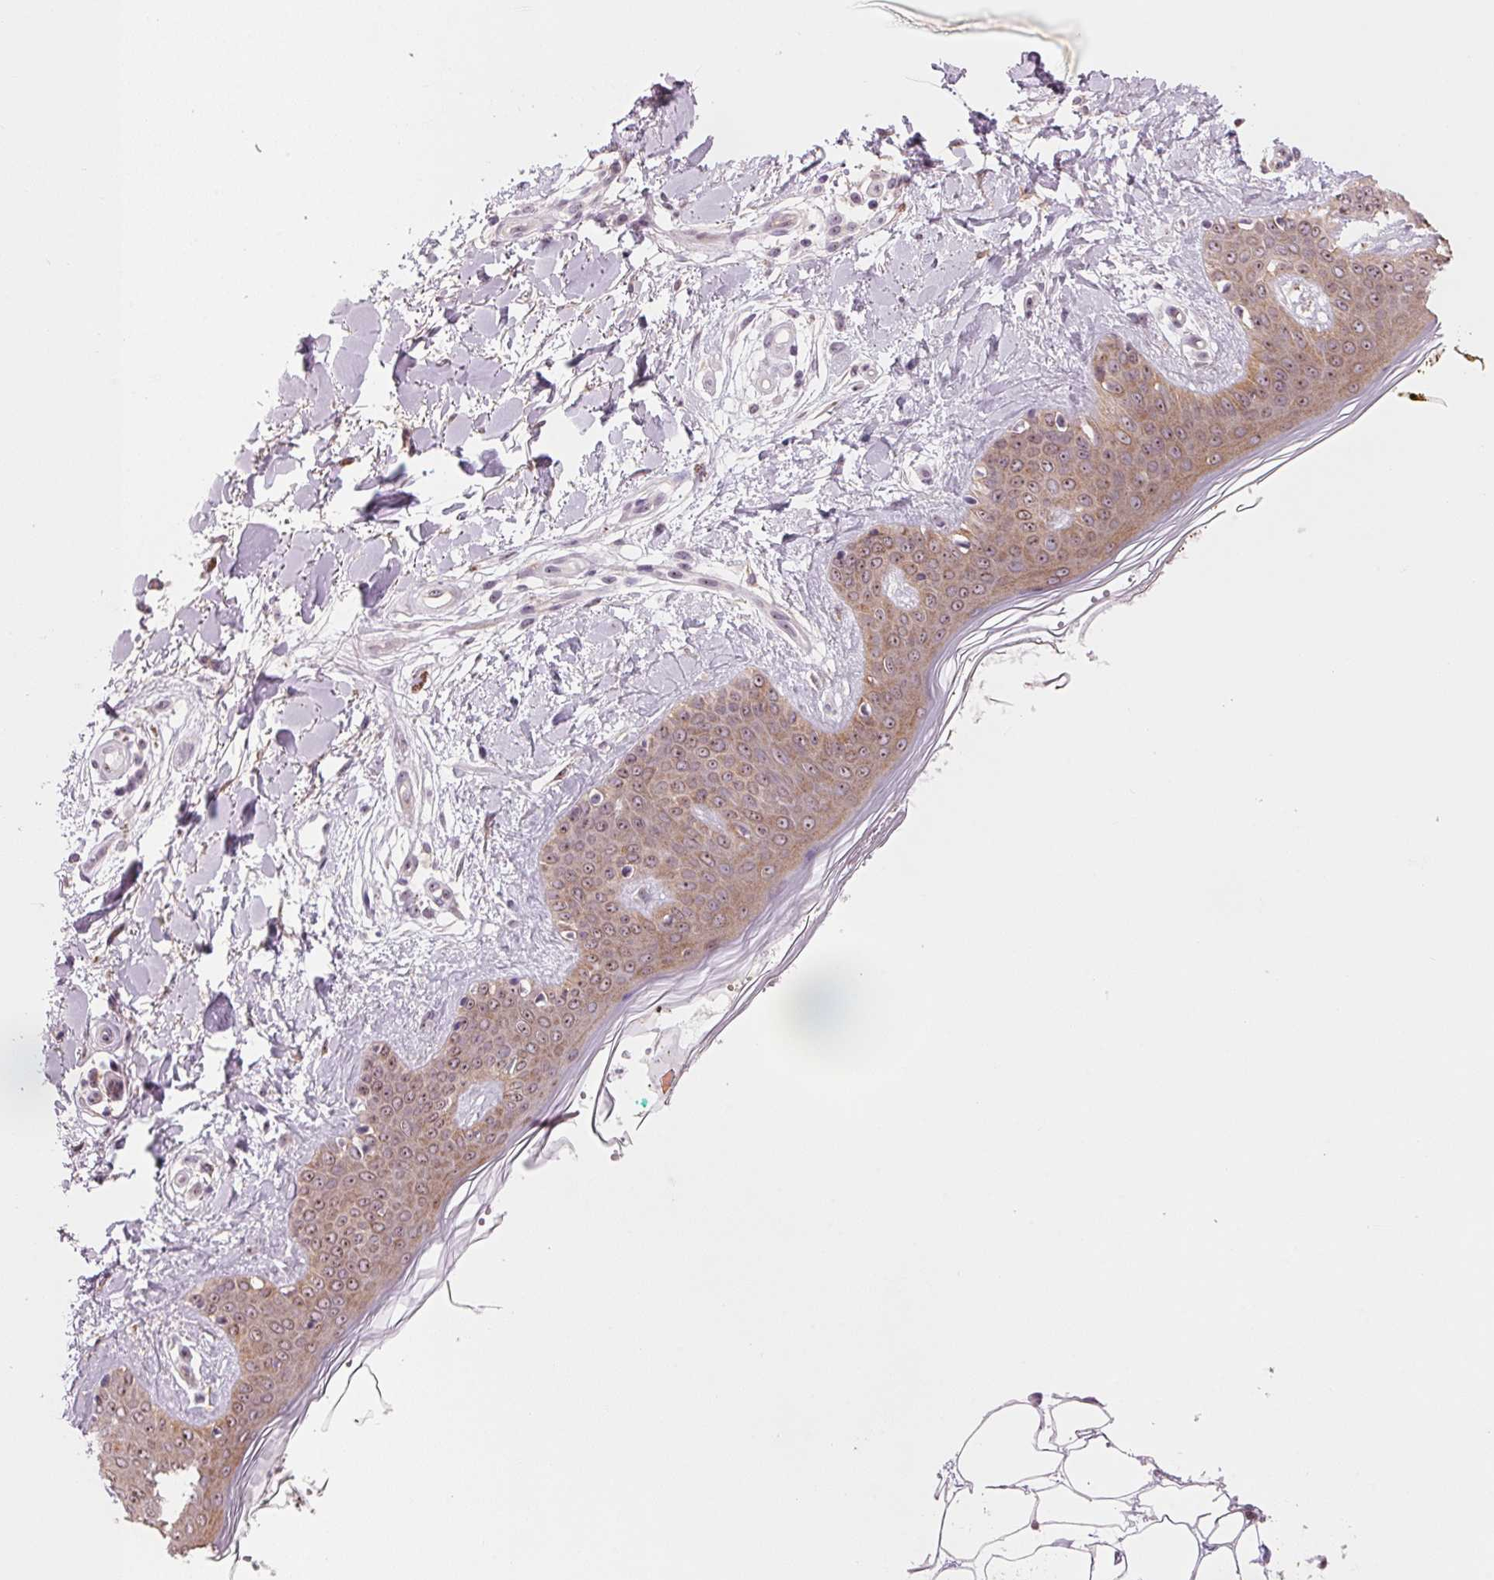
{"staining": {"intensity": "negative", "quantity": "none", "location": "none"}, "tissue": "skin", "cell_type": "Fibroblasts", "image_type": "normal", "snomed": [{"axis": "morphology", "description": "Normal tissue, NOS"}, {"axis": "topography", "description": "Skin"}], "caption": "DAB immunohistochemical staining of benign human skin reveals no significant positivity in fibroblasts.", "gene": "DNTTIP2", "patient": {"sex": "female", "age": 34}}